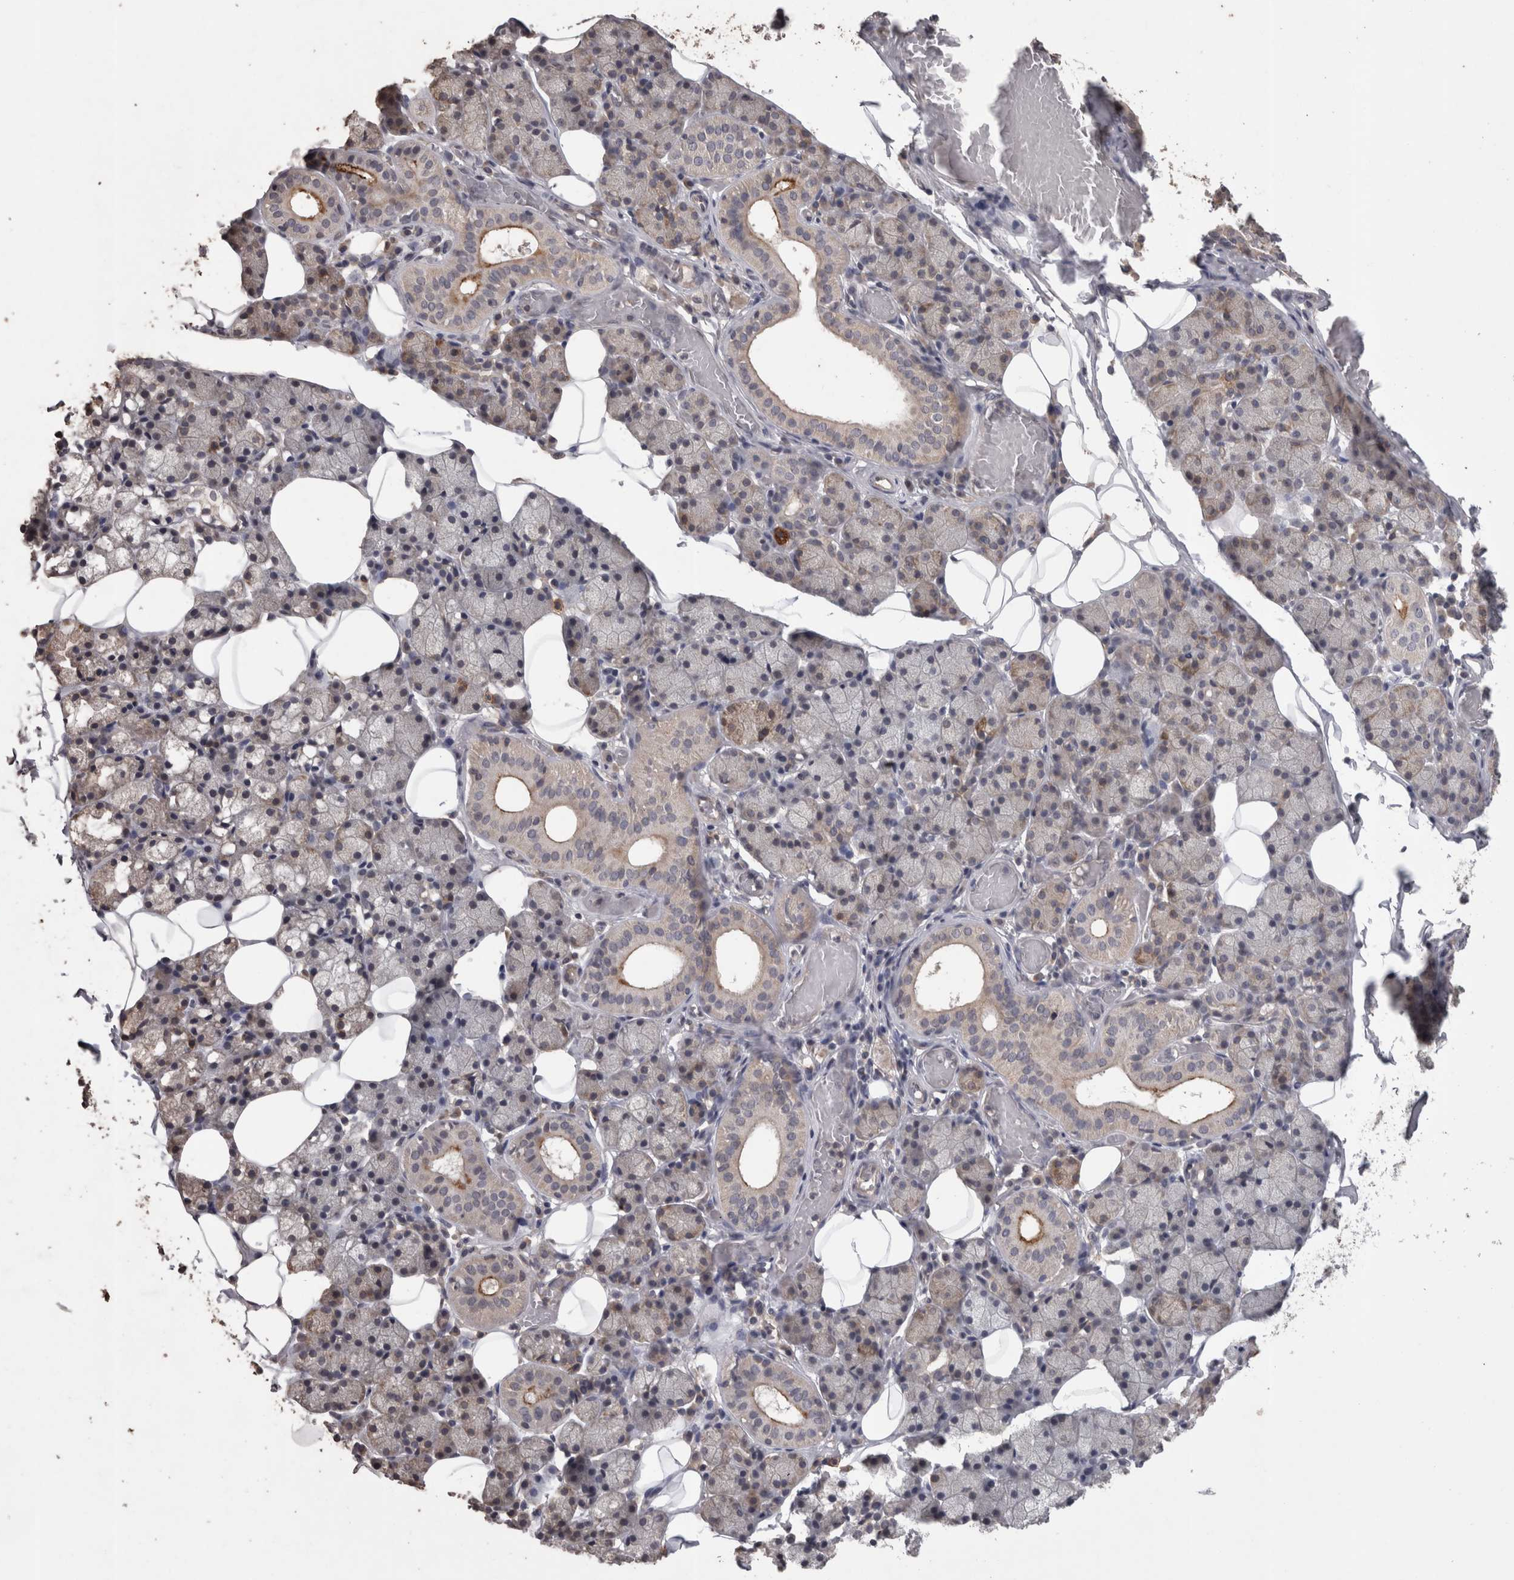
{"staining": {"intensity": "moderate", "quantity": "25%-75%", "location": "cytoplasmic/membranous"}, "tissue": "salivary gland", "cell_type": "Glandular cells", "image_type": "normal", "snomed": [{"axis": "morphology", "description": "Normal tissue, NOS"}, {"axis": "topography", "description": "Salivary gland"}], "caption": "Brown immunohistochemical staining in unremarkable salivary gland demonstrates moderate cytoplasmic/membranous expression in about 25%-75% of glandular cells.", "gene": "PON3", "patient": {"sex": "female", "age": 33}}